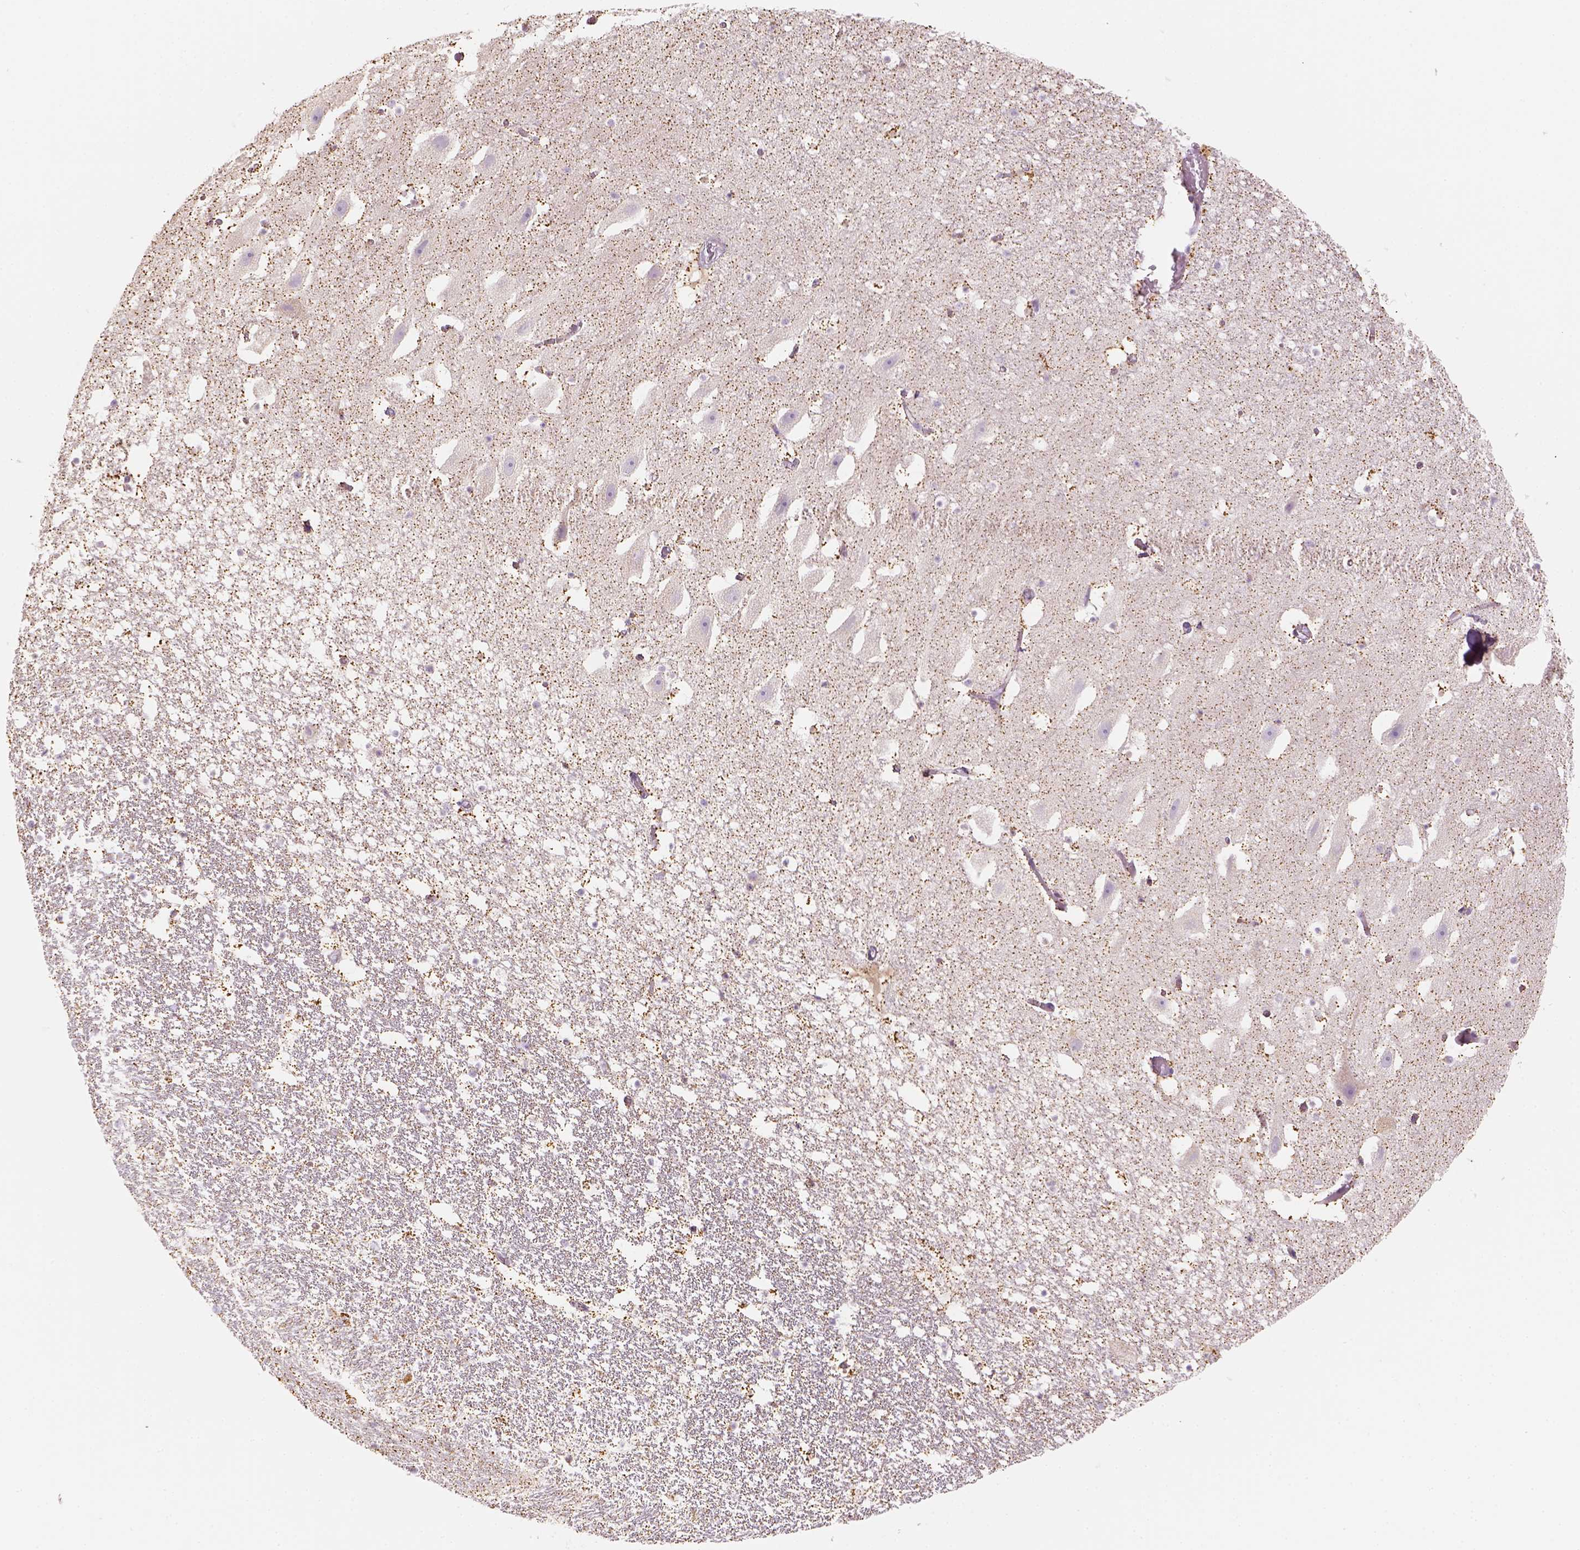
{"staining": {"intensity": "strong", "quantity": "<25%", "location": "cytoplasmic/membranous"}, "tissue": "hippocampus", "cell_type": "Glial cells", "image_type": "normal", "snomed": [{"axis": "morphology", "description": "Normal tissue, NOS"}, {"axis": "topography", "description": "Hippocampus"}], "caption": "Immunohistochemistry (IHC) (DAB (3,3'-diaminobenzidine)) staining of normal human hippocampus shows strong cytoplasmic/membranous protein staining in about <25% of glial cells. The staining was performed using DAB to visualize the protein expression in brown, while the nuclei were stained in blue with hematoxylin (Magnification: 20x).", "gene": "LCA5", "patient": {"sex": "male", "age": 26}}